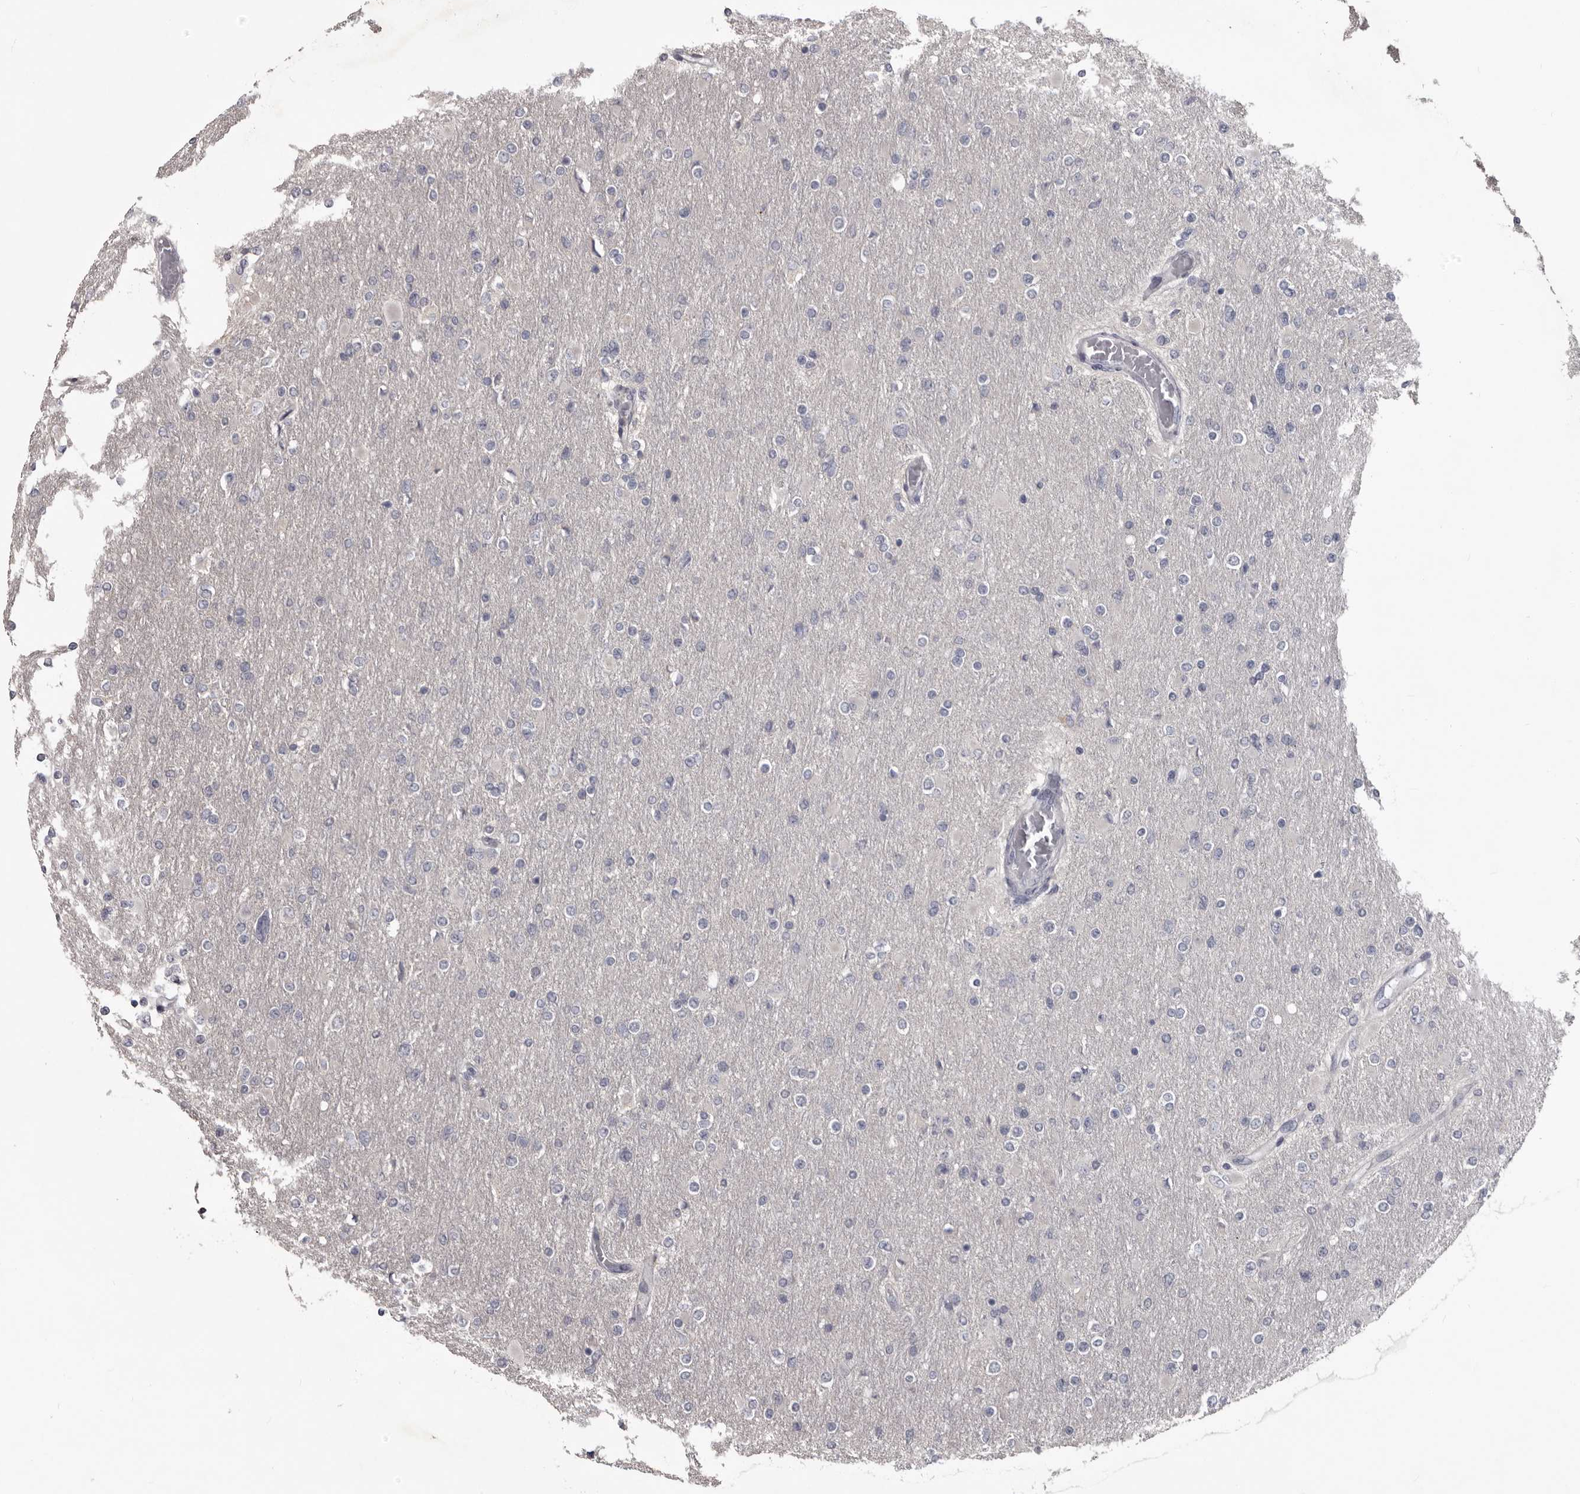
{"staining": {"intensity": "negative", "quantity": "none", "location": "none"}, "tissue": "glioma", "cell_type": "Tumor cells", "image_type": "cancer", "snomed": [{"axis": "morphology", "description": "Glioma, malignant, High grade"}, {"axis": "topography", "description": "Cerebral cortex"}], "caption": "Immunohistochemistry photomicrograph of human glioma stained for a protein (brown), which reveals no staining in tumor cells.", "gene": "LPAR6", "patient": {"sex": "female", "age": 36}}